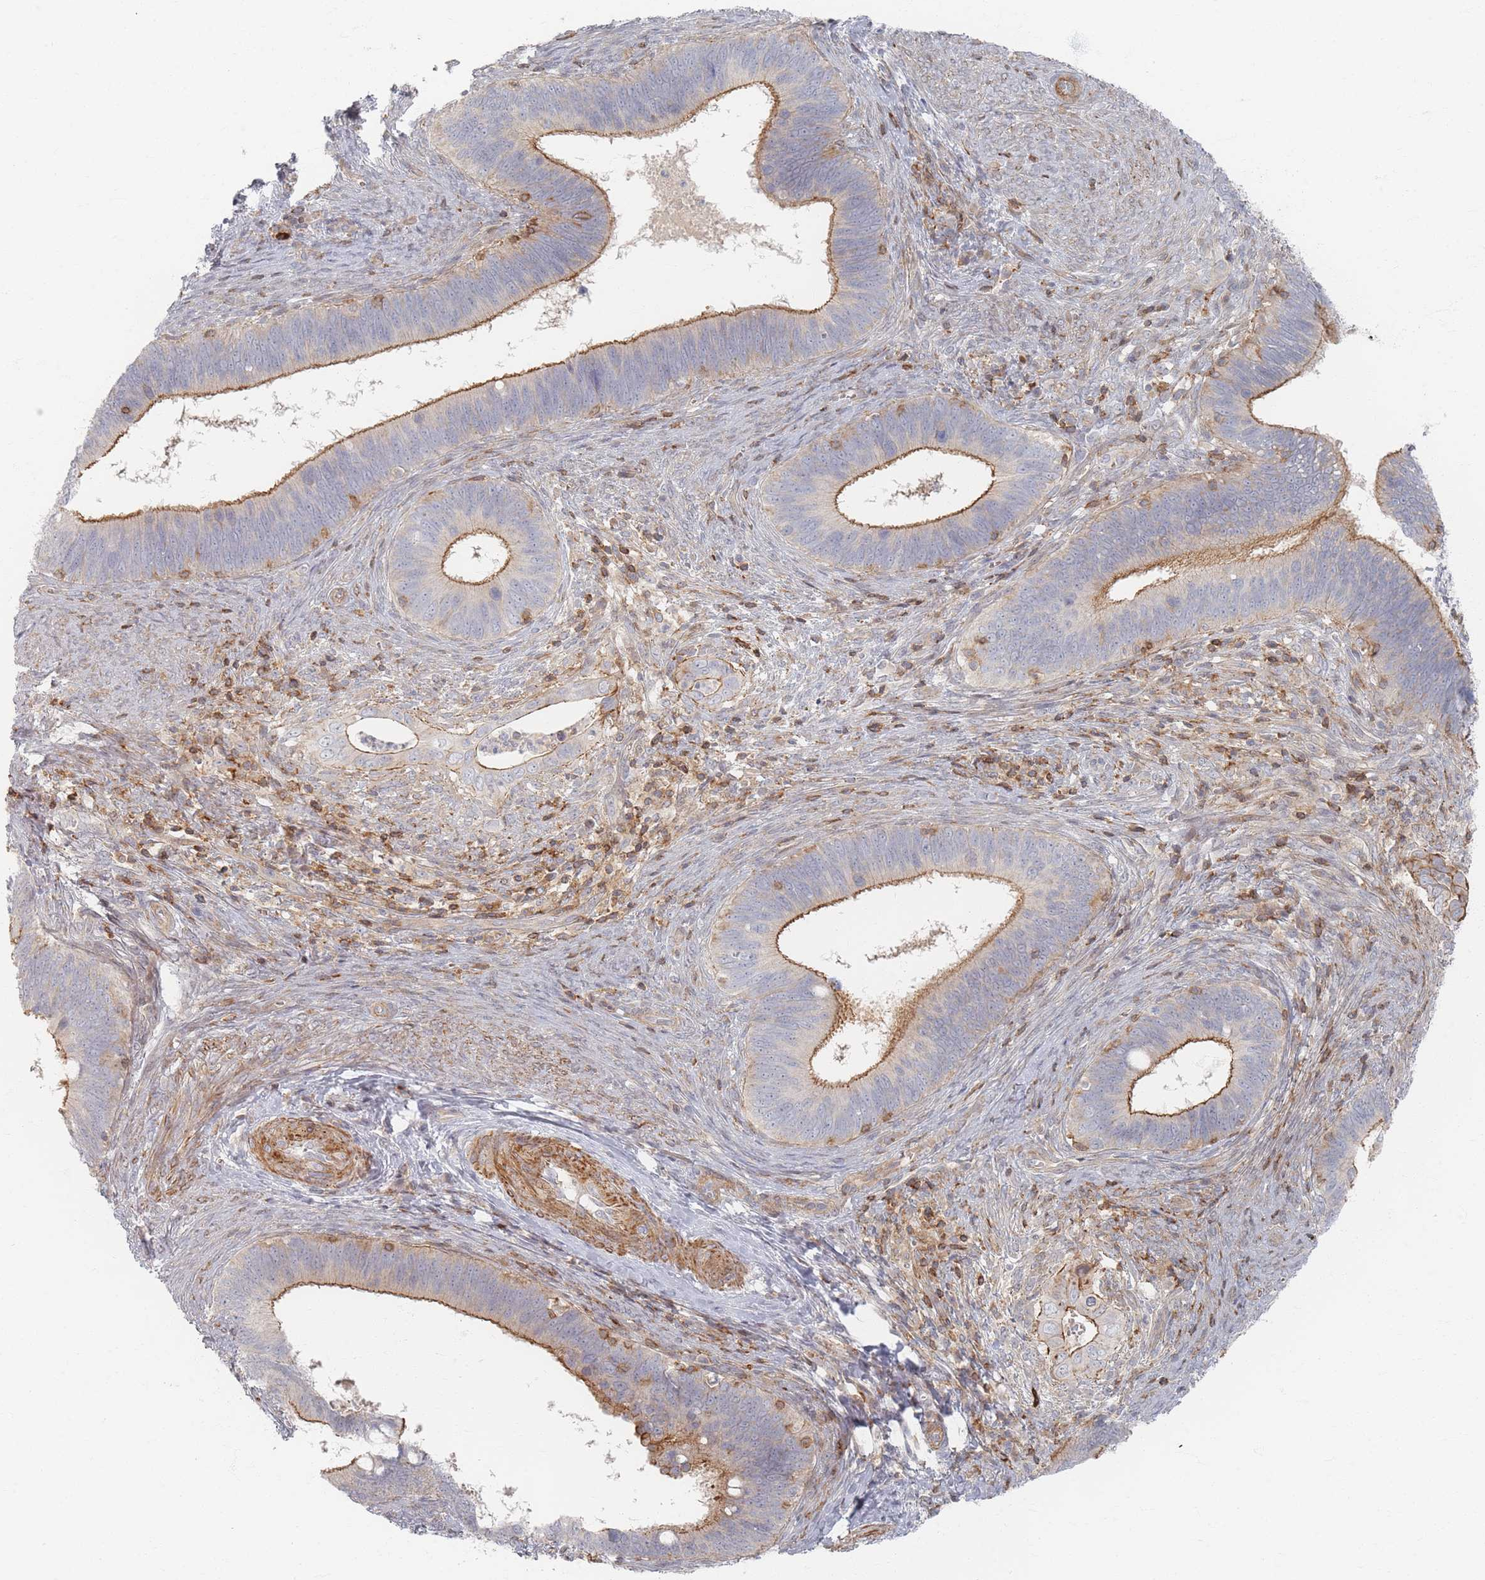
{"staining": {"intensity": "moderate", "quantity": ">75%", "location": "cytoplasmic/membranous"}, "tissue": "cervical cancer", "cell_type": "Tumor cells", "image_type": "cancer", "snomed": [{"axis": "morphology", "description": "Adenocarcinoma, NOS"}, {"axis": "topography", "description": "Cervix"}], "caption": "There is medium levels of moderate cytoplasmic/membranous expression in tumor cells of cervical cancer (adenocarcinoma), as demonstrated by immunohistochemical staining (brown color).", "gene": "ZNF852", "patient": {"sex": "female", "age": 42}}